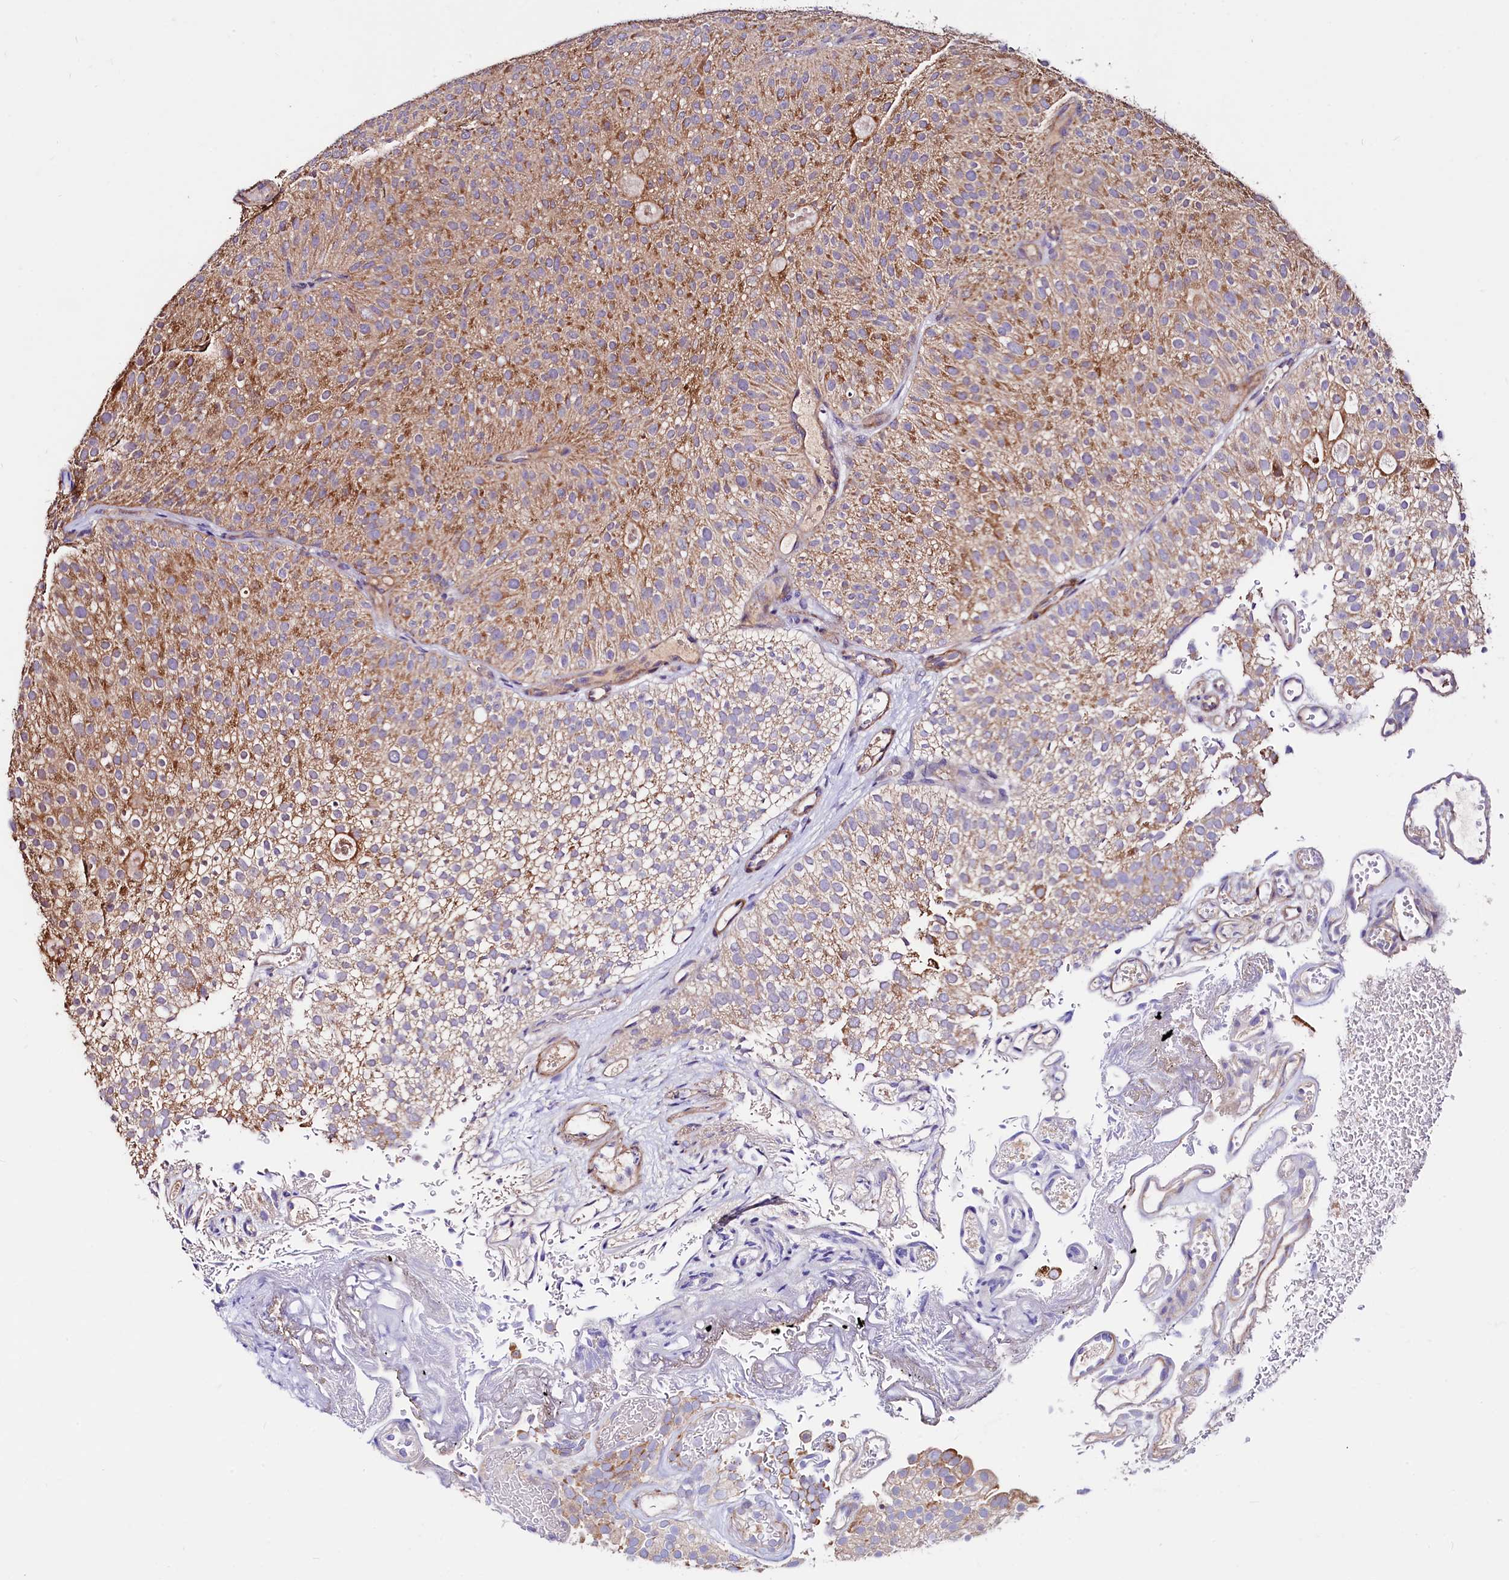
{"staining": {"intensity": "moderate", "quantity": ">75%", "location": "cytoplasmic/membranous"}, "tissue": "urothelial cancer", "cell_type": "Tumor cells", "image_type": "cancer", "snomed": [{"axis": "morphology", "description": "Urothelial carcinoma, Low grade"}, {"axis": "topography", "description": "Urinary bladder"}], "caption": "High-power microscopy captured an immunohistochemistry (IHC) photomicrograph of urothelial cancer, revealing moderate cytoplasmic/membranous staining in about >75% of tumor cells.", "gene": "CIAO3", "patient": {"sex": "male", "age": 78}}